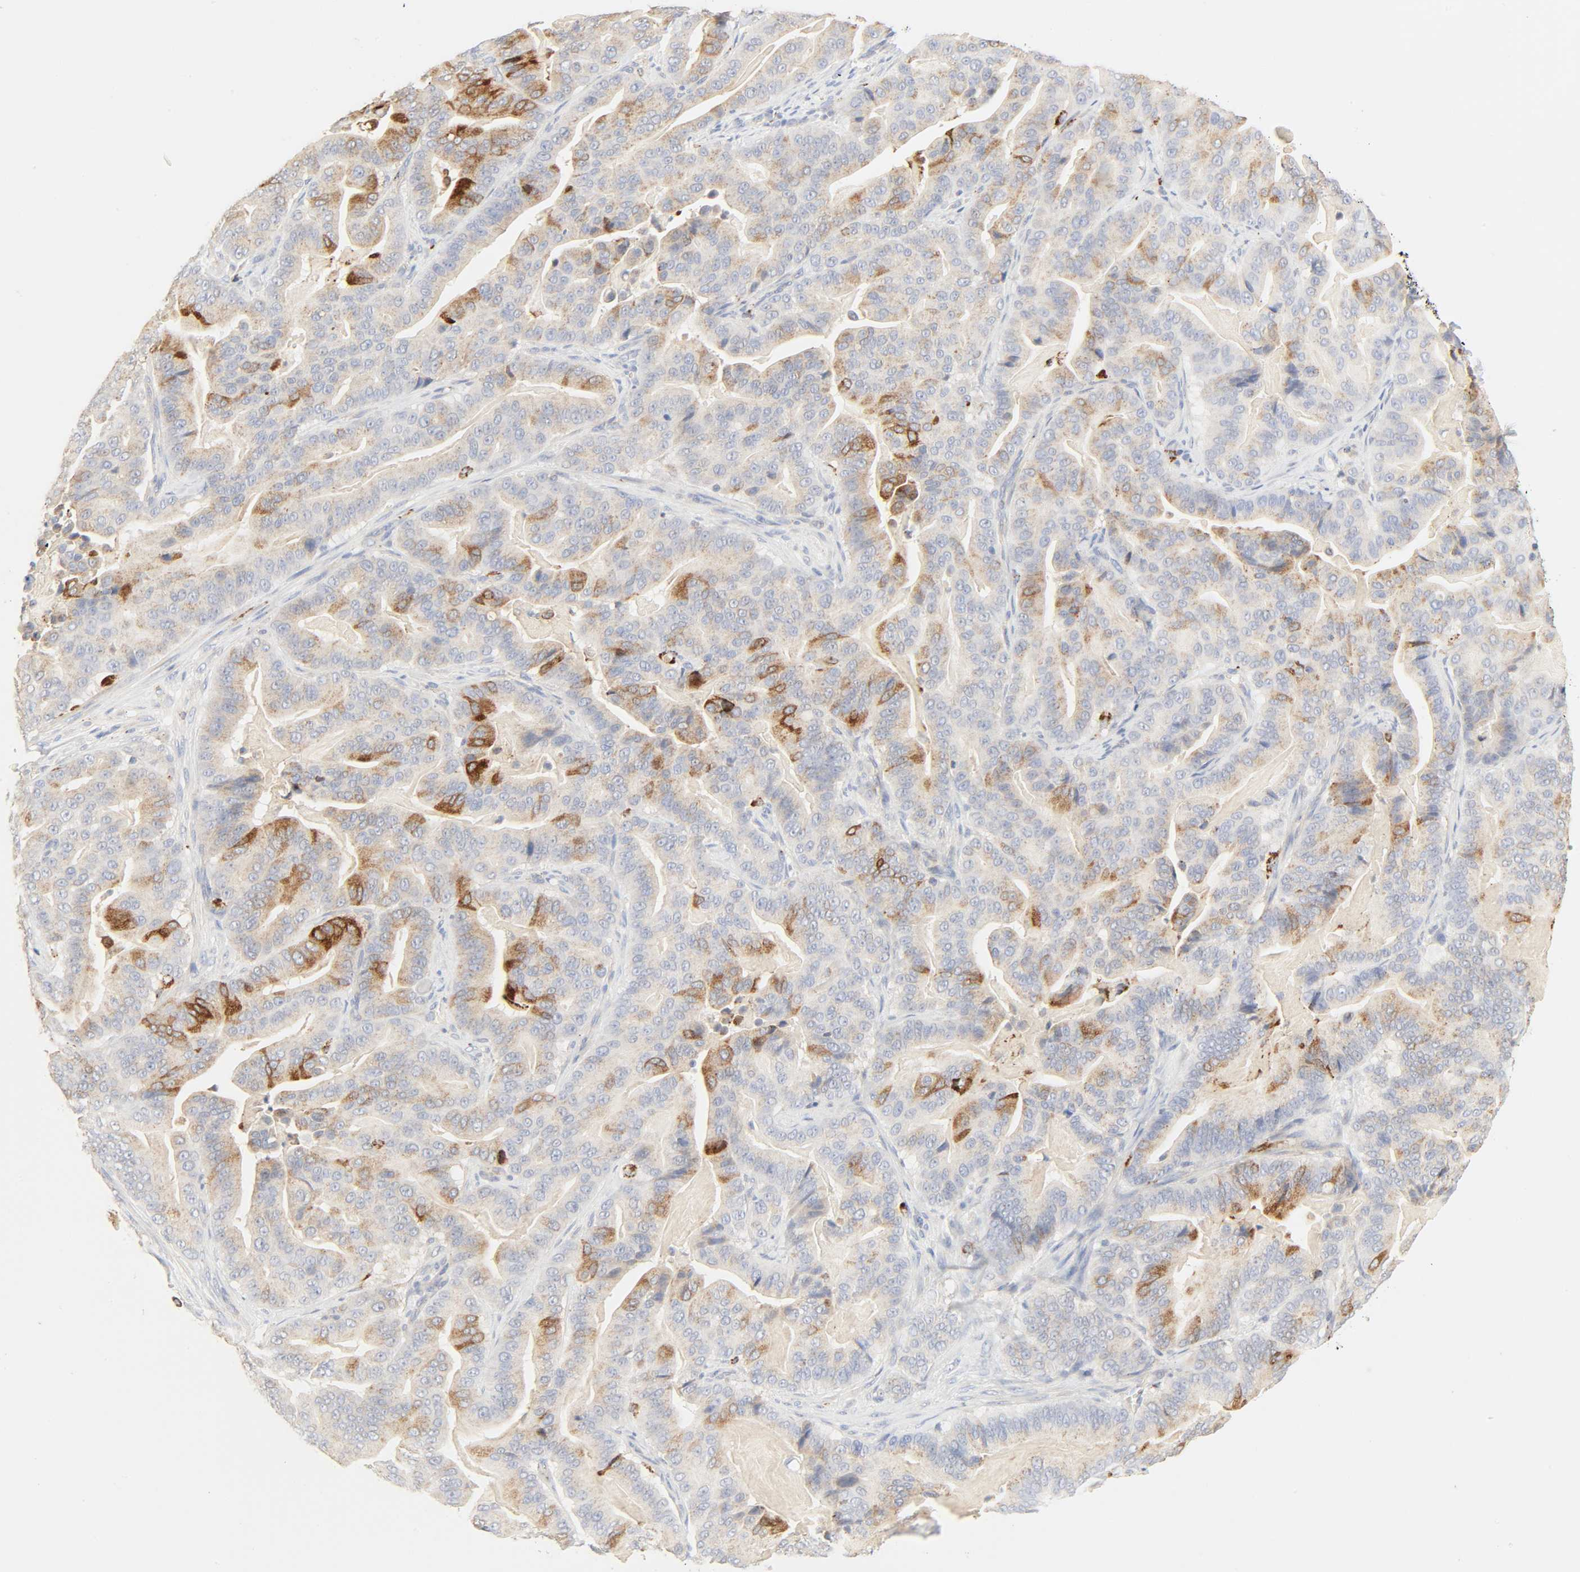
{"staining": {"intensity": "strong", "quantity": "25%-75%", "location": "cytoplasmic/membranous"}, "tissue": "pancreatic cancer", "cell_type": "Tumor cells", "image_type": "cancer", "snomed": [{"axis": "morphology", "description": "Adenocarcinoma, NOS"}, {"axis": "topography", "description": "Pancreas"}], "caption": "This histopathology image shows immunohistochemistry staining of human pancreatic cancer, with high strong cytoplasmic/membranous expression in about 25%-75% of tumor cells.", "gene": "CAMK2A", "patient": {"sex": "male", "age": 63}}